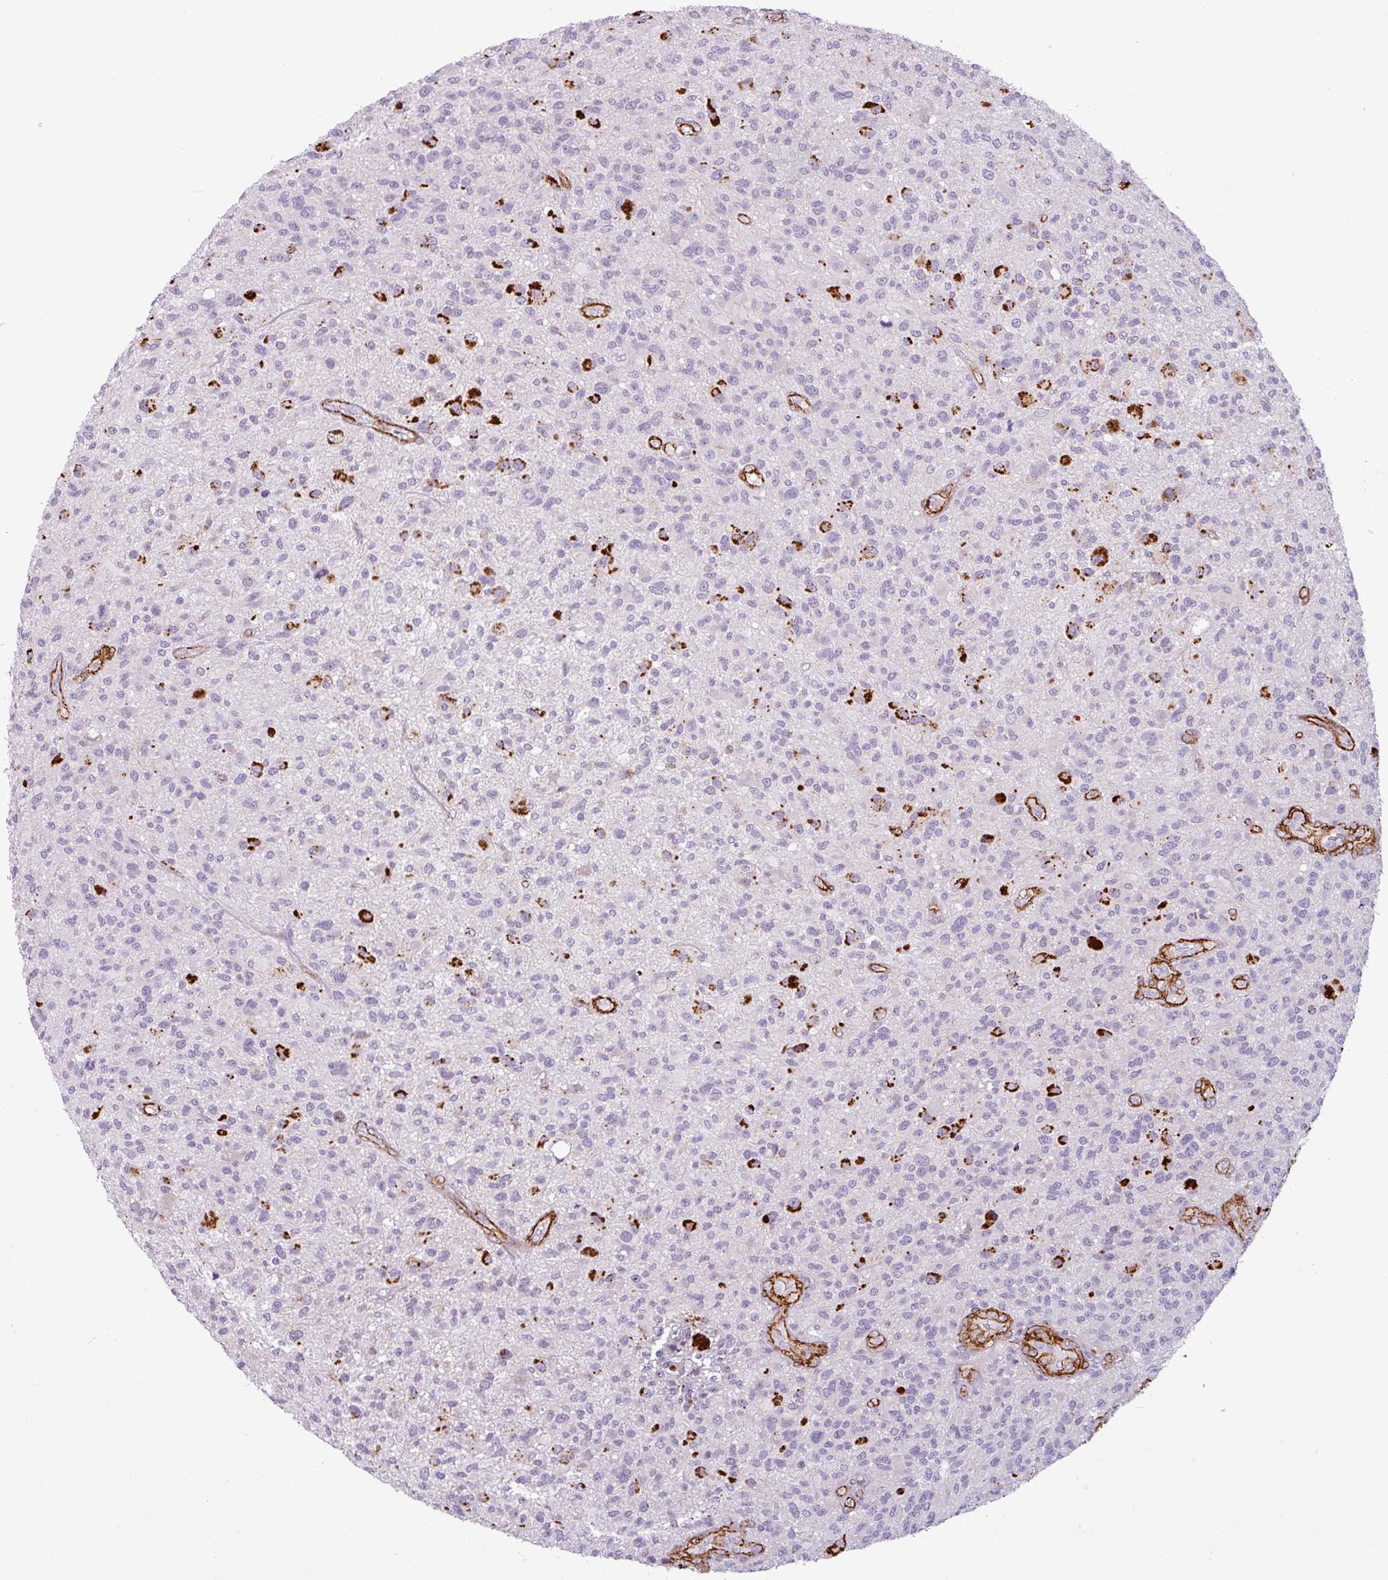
{"staining": {"intensity": "negative", "quantity": "none", "location": "none"}, "tissue": "glioma", "cell_type": "Tumor cells", "image_type": "cancer", "snomed": [{"axis": "morphology", "description": "Glioma, malignant, High grade"}, {"axis": "topography", "description": "Brain"}], "caption": "High power microscopy photomicrograph of an immunohistochemistry (IHC) micrograph of glioma, revealing no significant expression in tumor cells. (IHC, brightfield microscopy, high magnification).", "gene": "ATP10A", "patient": {"sex": "male", "age": 47}}